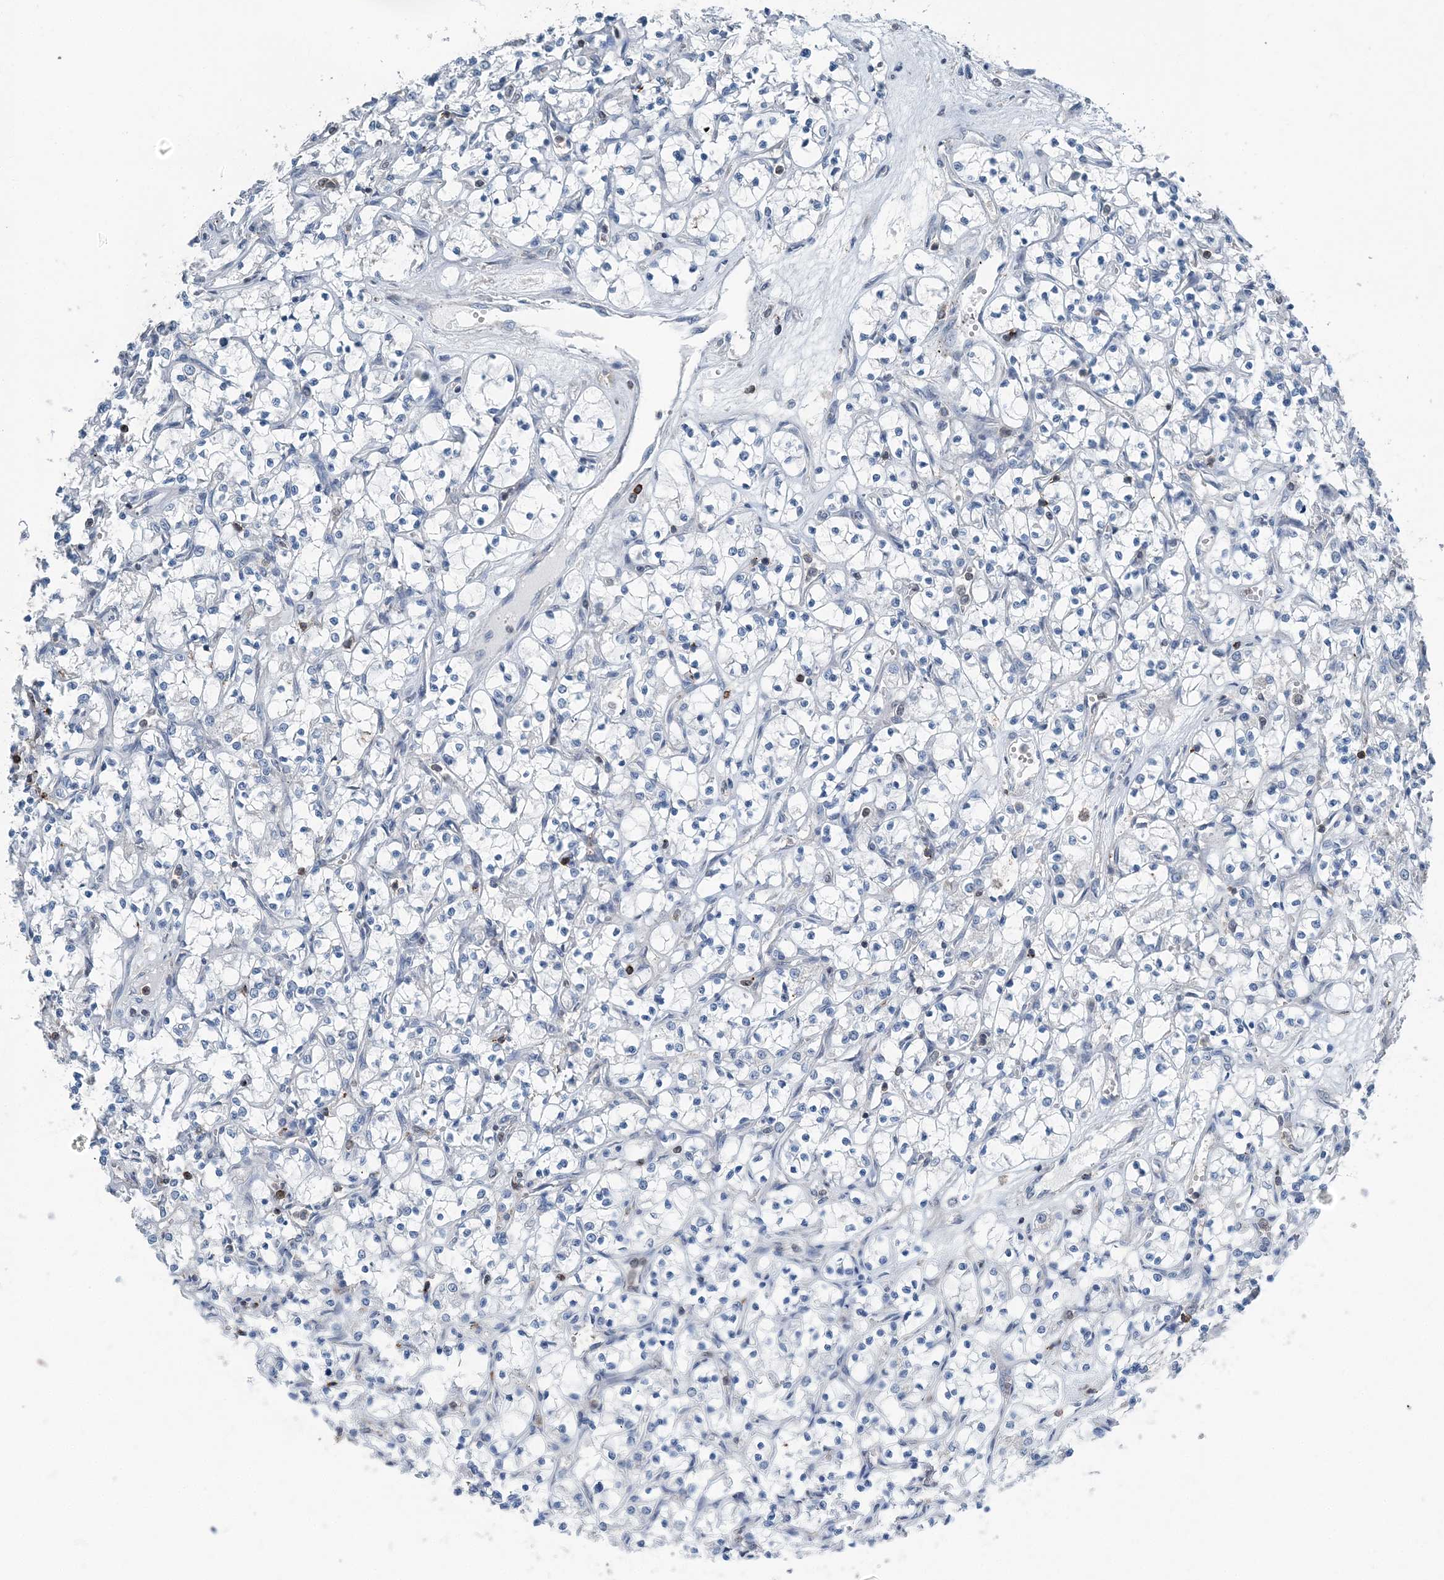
{"staining": {"intensity": "negative", "quantity": "none", "location": "none"}, "tissue": "renal cancer", "cell_type": "Tumor cells", "image_type": "cancer", "snomed": [{"axis": "morphology", "description": "Adenocarcinoma, NOS"}, {"axis": "topography", "description": "Kidney"}], "caption": "The immunohistochemistry (IHC) photomicrograph has no significant staining in tumor cells of renal cancer (adenocarcinoma) tissue.", "gene": "CFL1", "patient": {"sex": "female", "age": 69}}